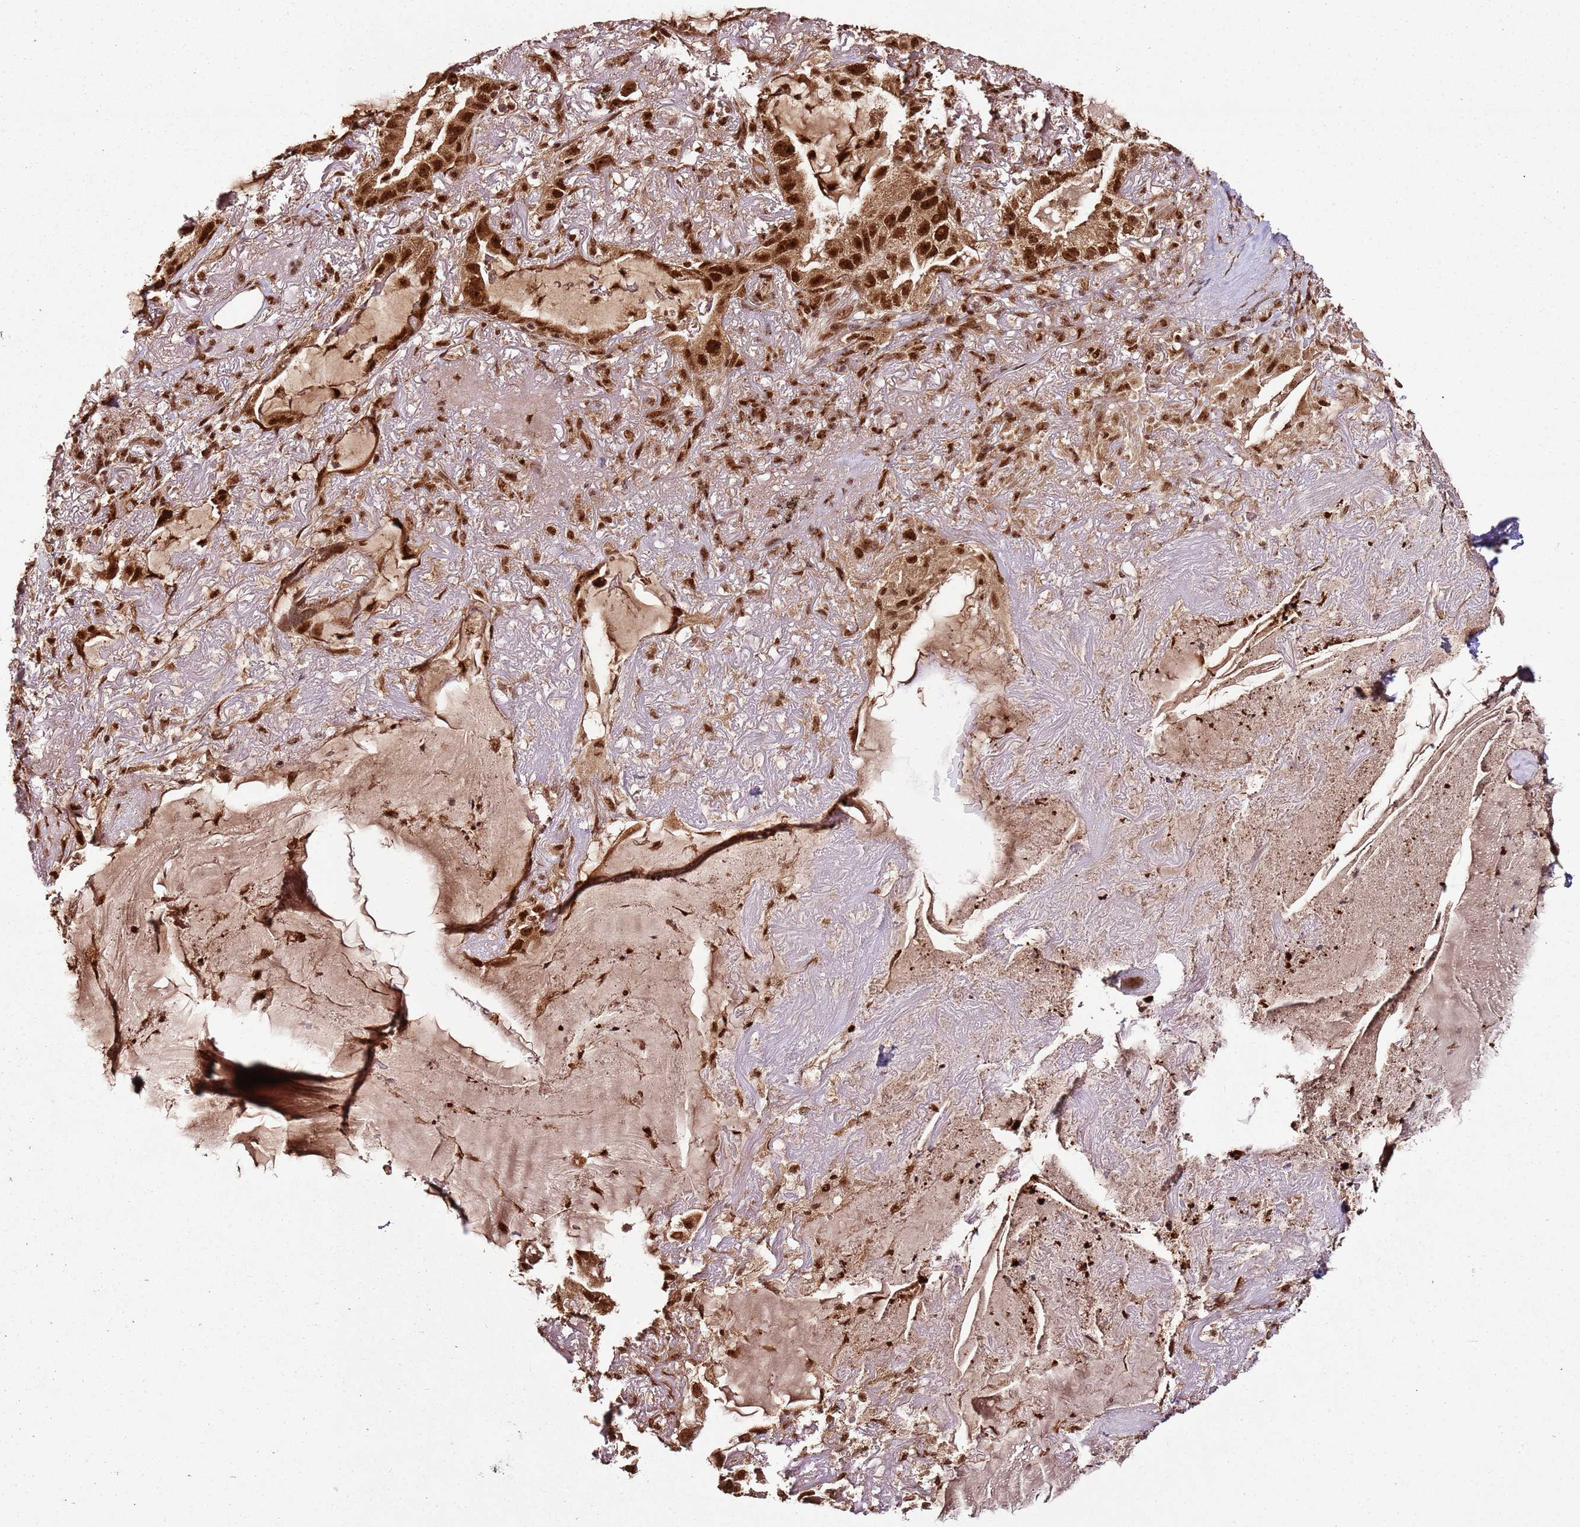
{"staining": {"intensity": "strong", "quantity": ">75%", "location": "nuclear"}, "tissue": "lung cancer", "cell_type": "Tumor cells", "image_type": "cancer", "snomed": [{"axis": "morphology", "description": "Adenocarcinoma, NOS"}, {"axis": "topography", "description": "Lung"}], "caption": "A high-resolution image shows immunohistochemistry (IHC) staining of lung cancer, which reveals strong nuclear expression in approximately >75% of tumor cells.", "gene": "XRN2", "patient": {"sex": "female", "age": 69}}